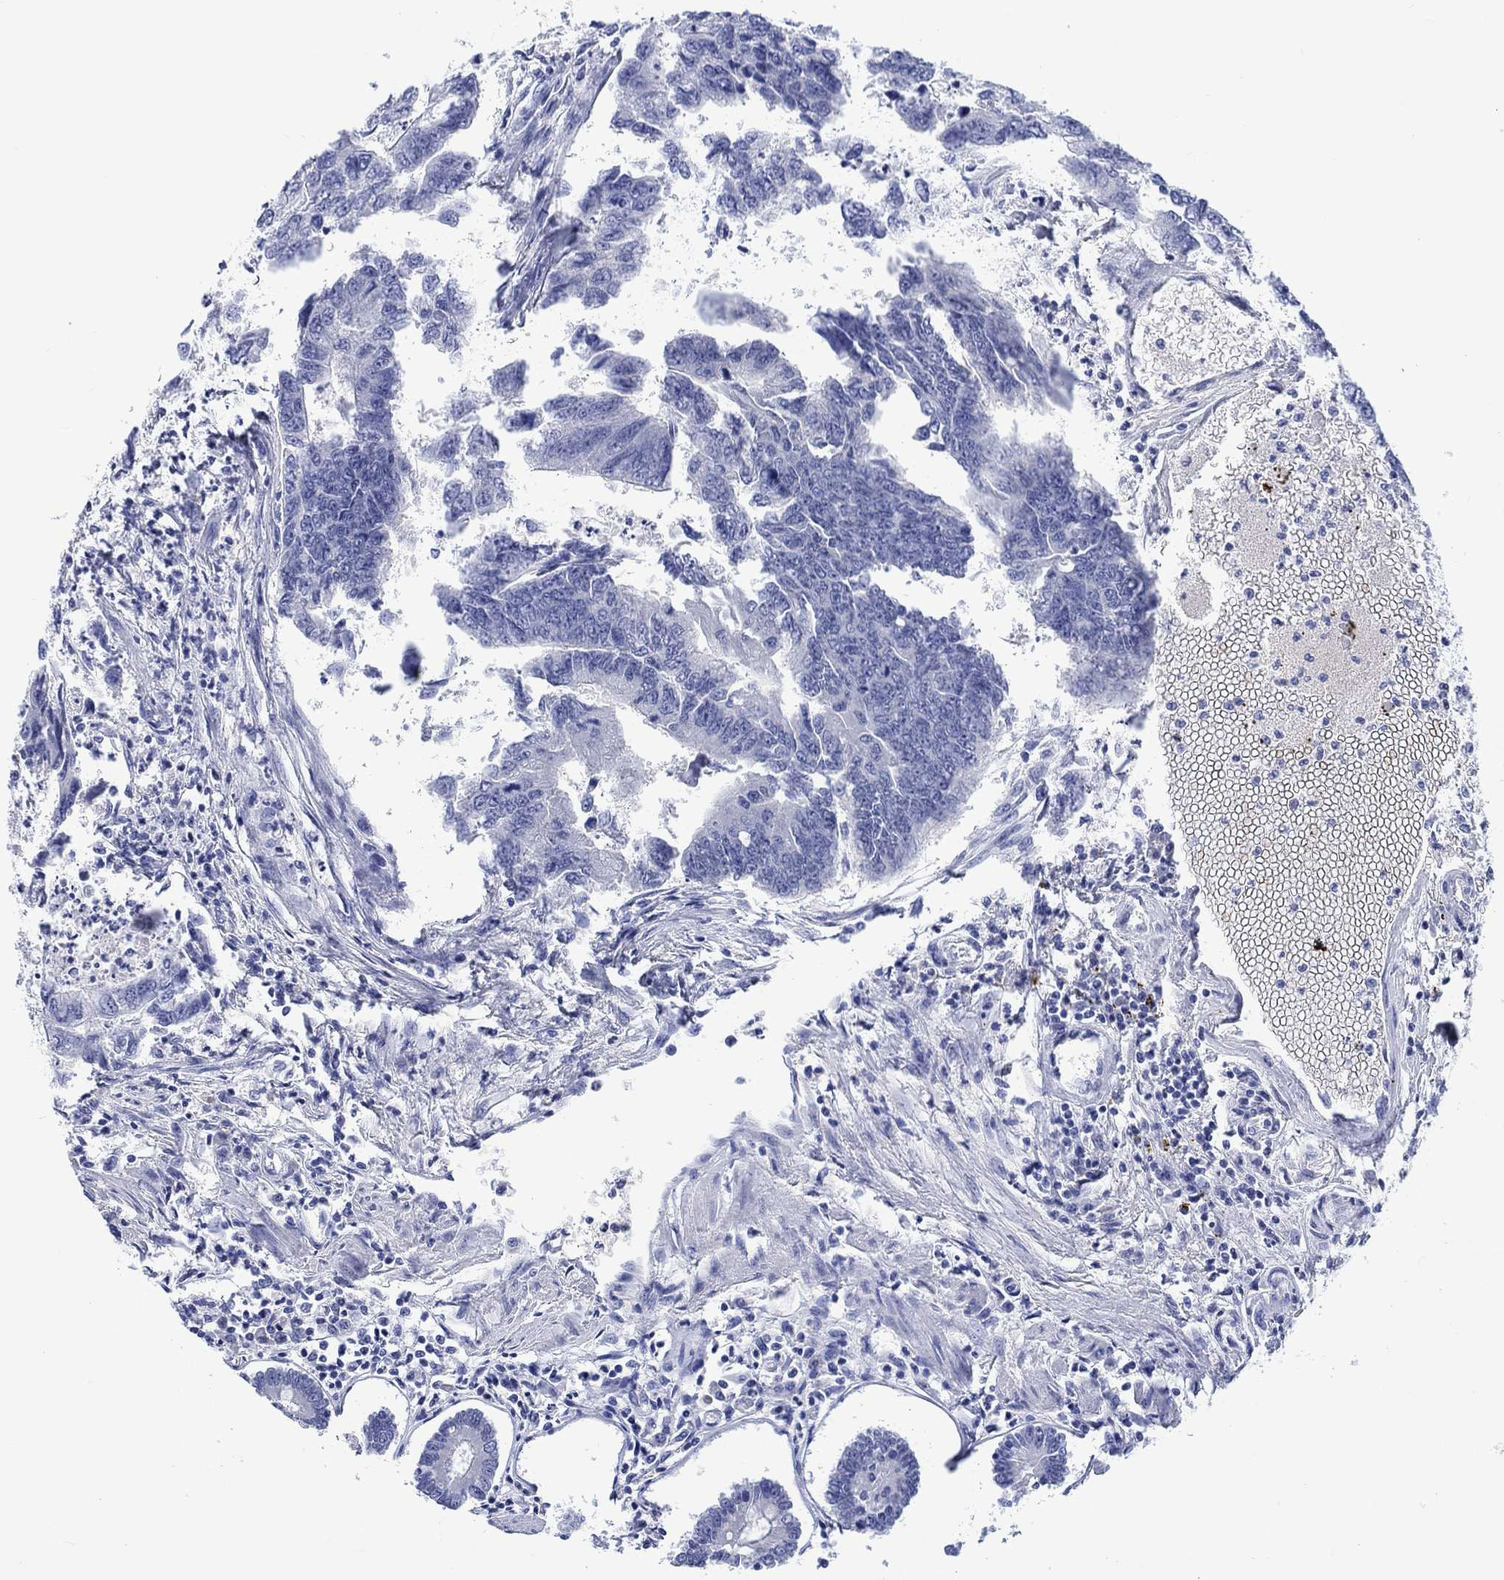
{"staining": {"intensity": "negative", "quantity": "none", "location": "none"}, "tissue": "colorectal cancer", "cell_type": "Tumor cells", "image_type": "cancer", "snomed": [{"axis": "morphology", "description": "Adenocarcinoma, NOS"}, {"axis": "topography", "description": "Colon"}], "caption": "The immunohistochemistry (IHC) histopathology image has no significant staining in tumor cells of colorectal adenocarcinoma tissue.", "gene": "CACNG3", "patient": {"sex": "female", "age": 65}}